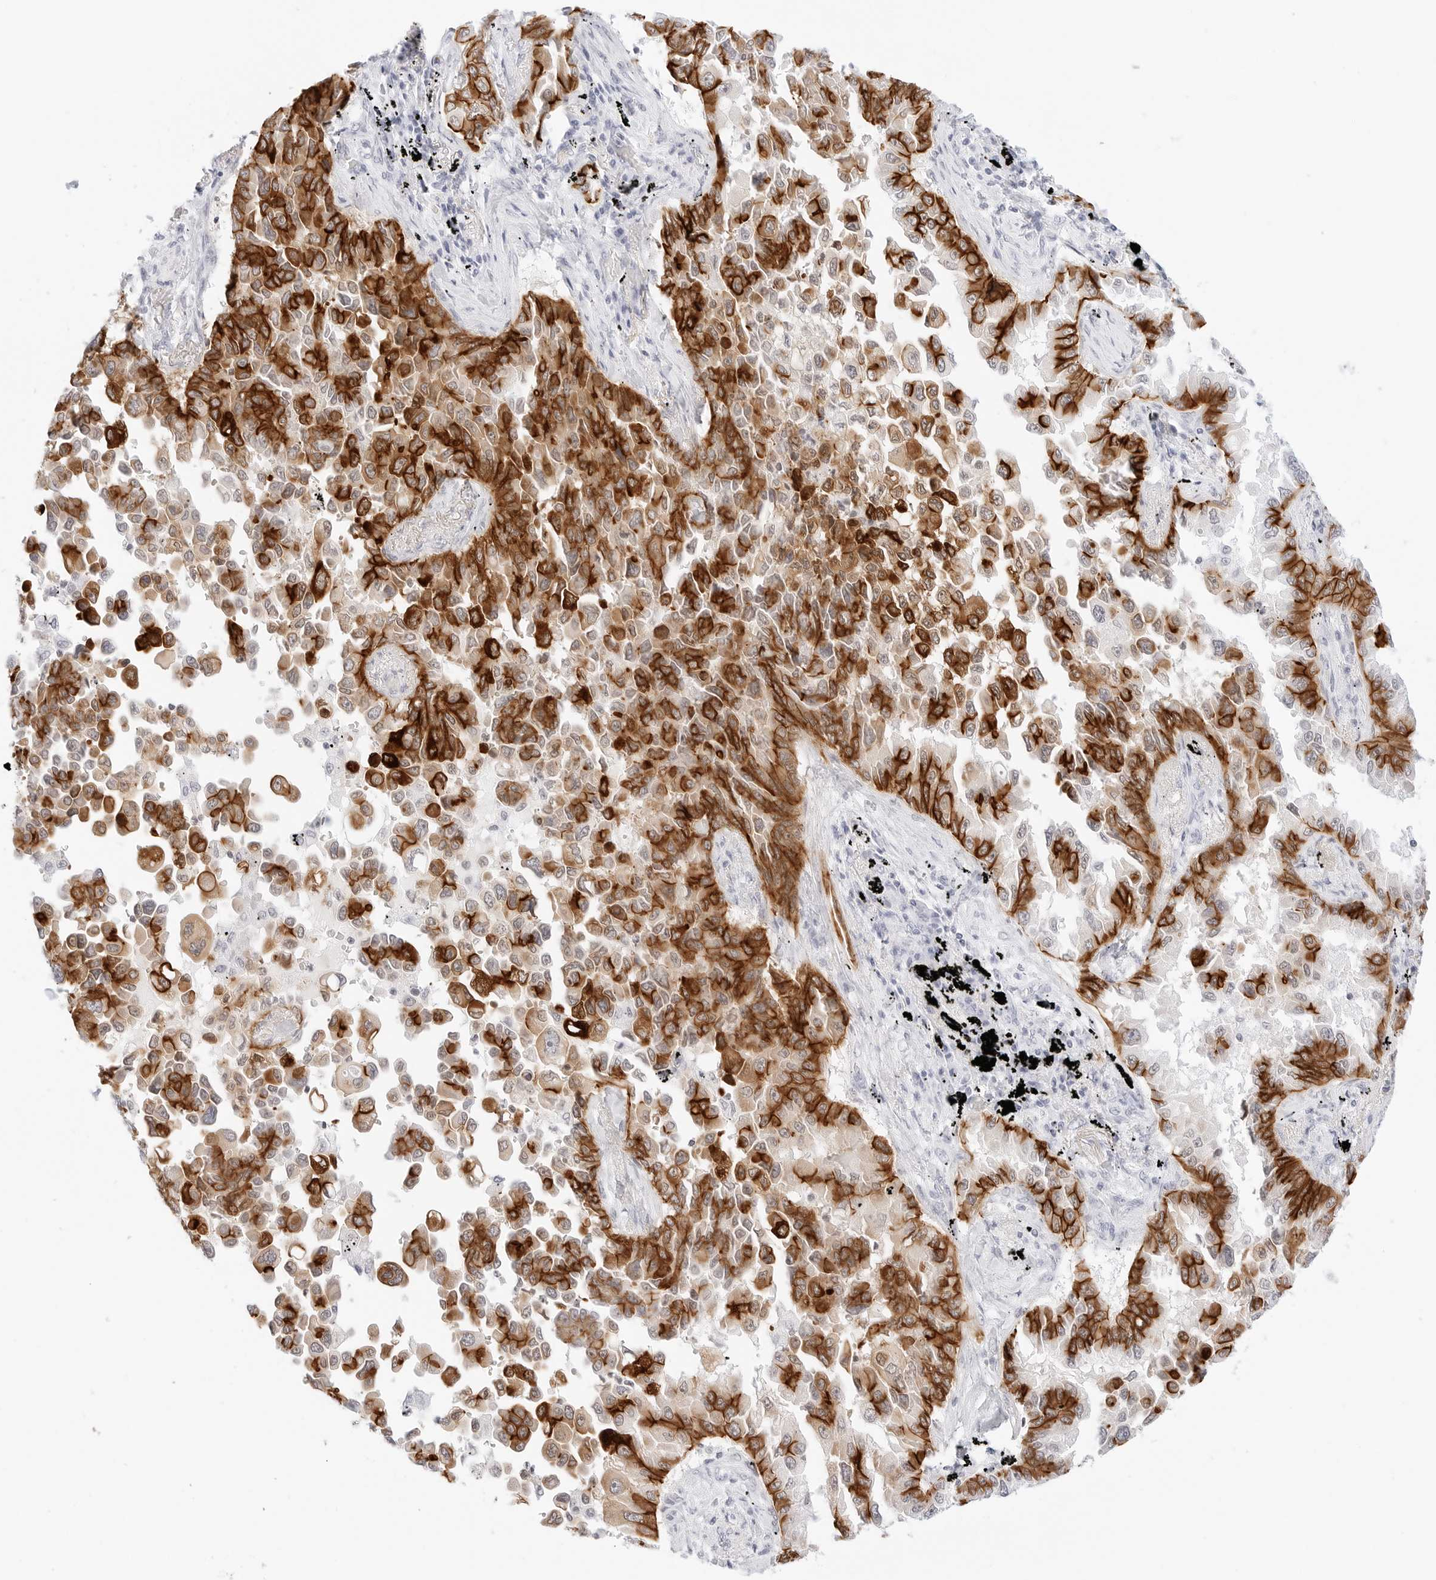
{"staining": {"intensity": "strong", "quantity": ">75%", "location": "cytoplasmic/membranous"}, "tissue": "lung cancer", "cell_type": "Tumor cells", "image_type": "cancer", "snomed": [{"axis": "morphology", "description": "Adenocarcinoma, NOS"}, {"axis": "topography", "description": "Lung"}], "caption": "Tumor cells reveal strong cytoplasmic/membranous staining in approximately >75% of cells in lung cancer (adenocarcinoma).", "gene": "CDH1", "patient": {"sex": "female", "age": 67}}